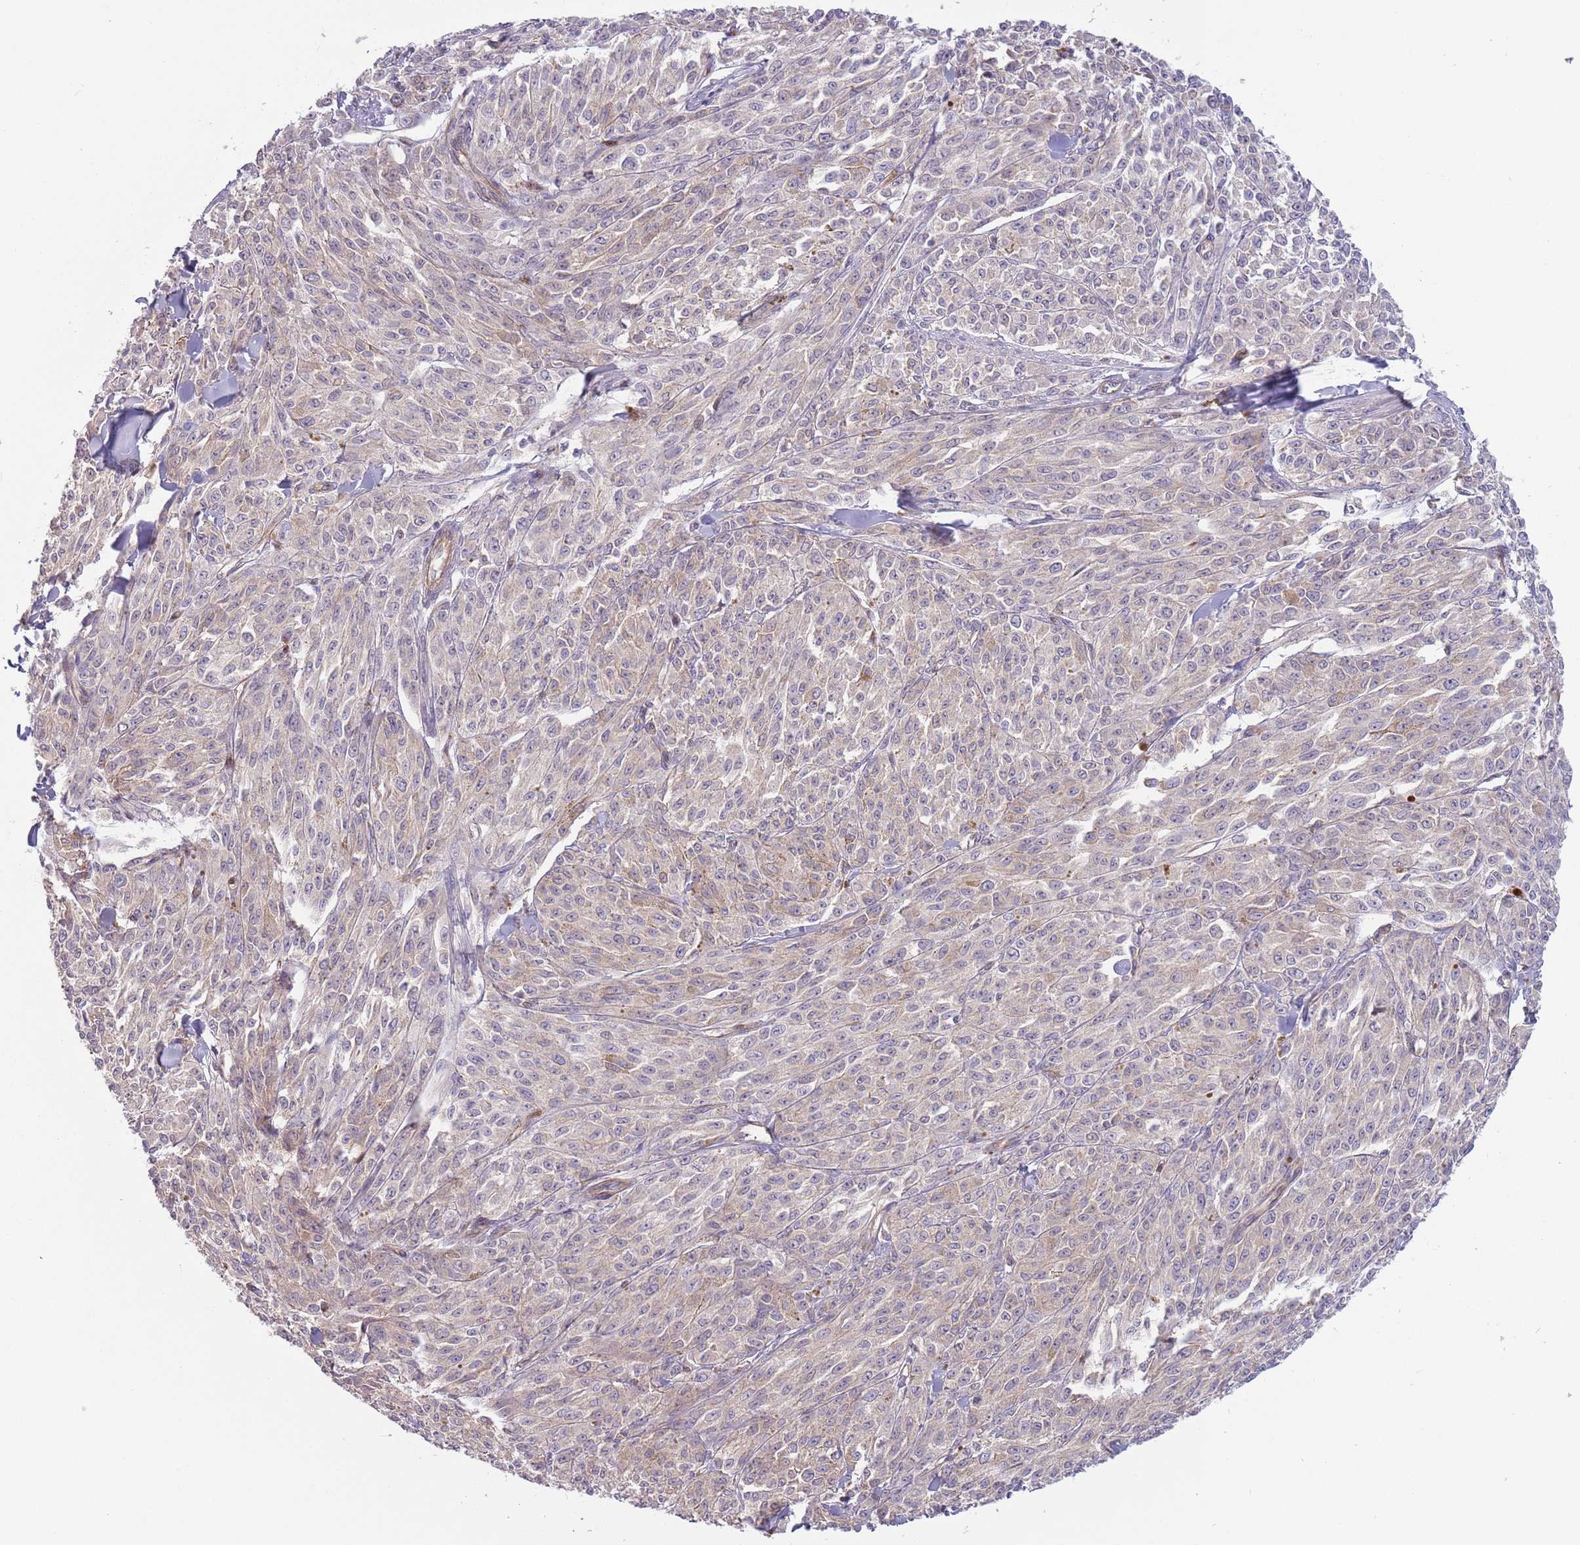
{"staining": {"intensity": "negative", "quantity": "none", "location": "none"}, "tissue": "melanoma", "cell_type": "Tumor cells", "image_type": "cancer", "snomed": [{"axis": "morphology", "description": "Malignant melanoma, NOS"}, {"axis": "topography", "description": "Skin"}], "caption": "Immunohistochemistry of human malignant melanoma demonstrates no positivity in tumor cells.", "gene": "SAV1", "patient": {"sex": "female", "age": 52}}